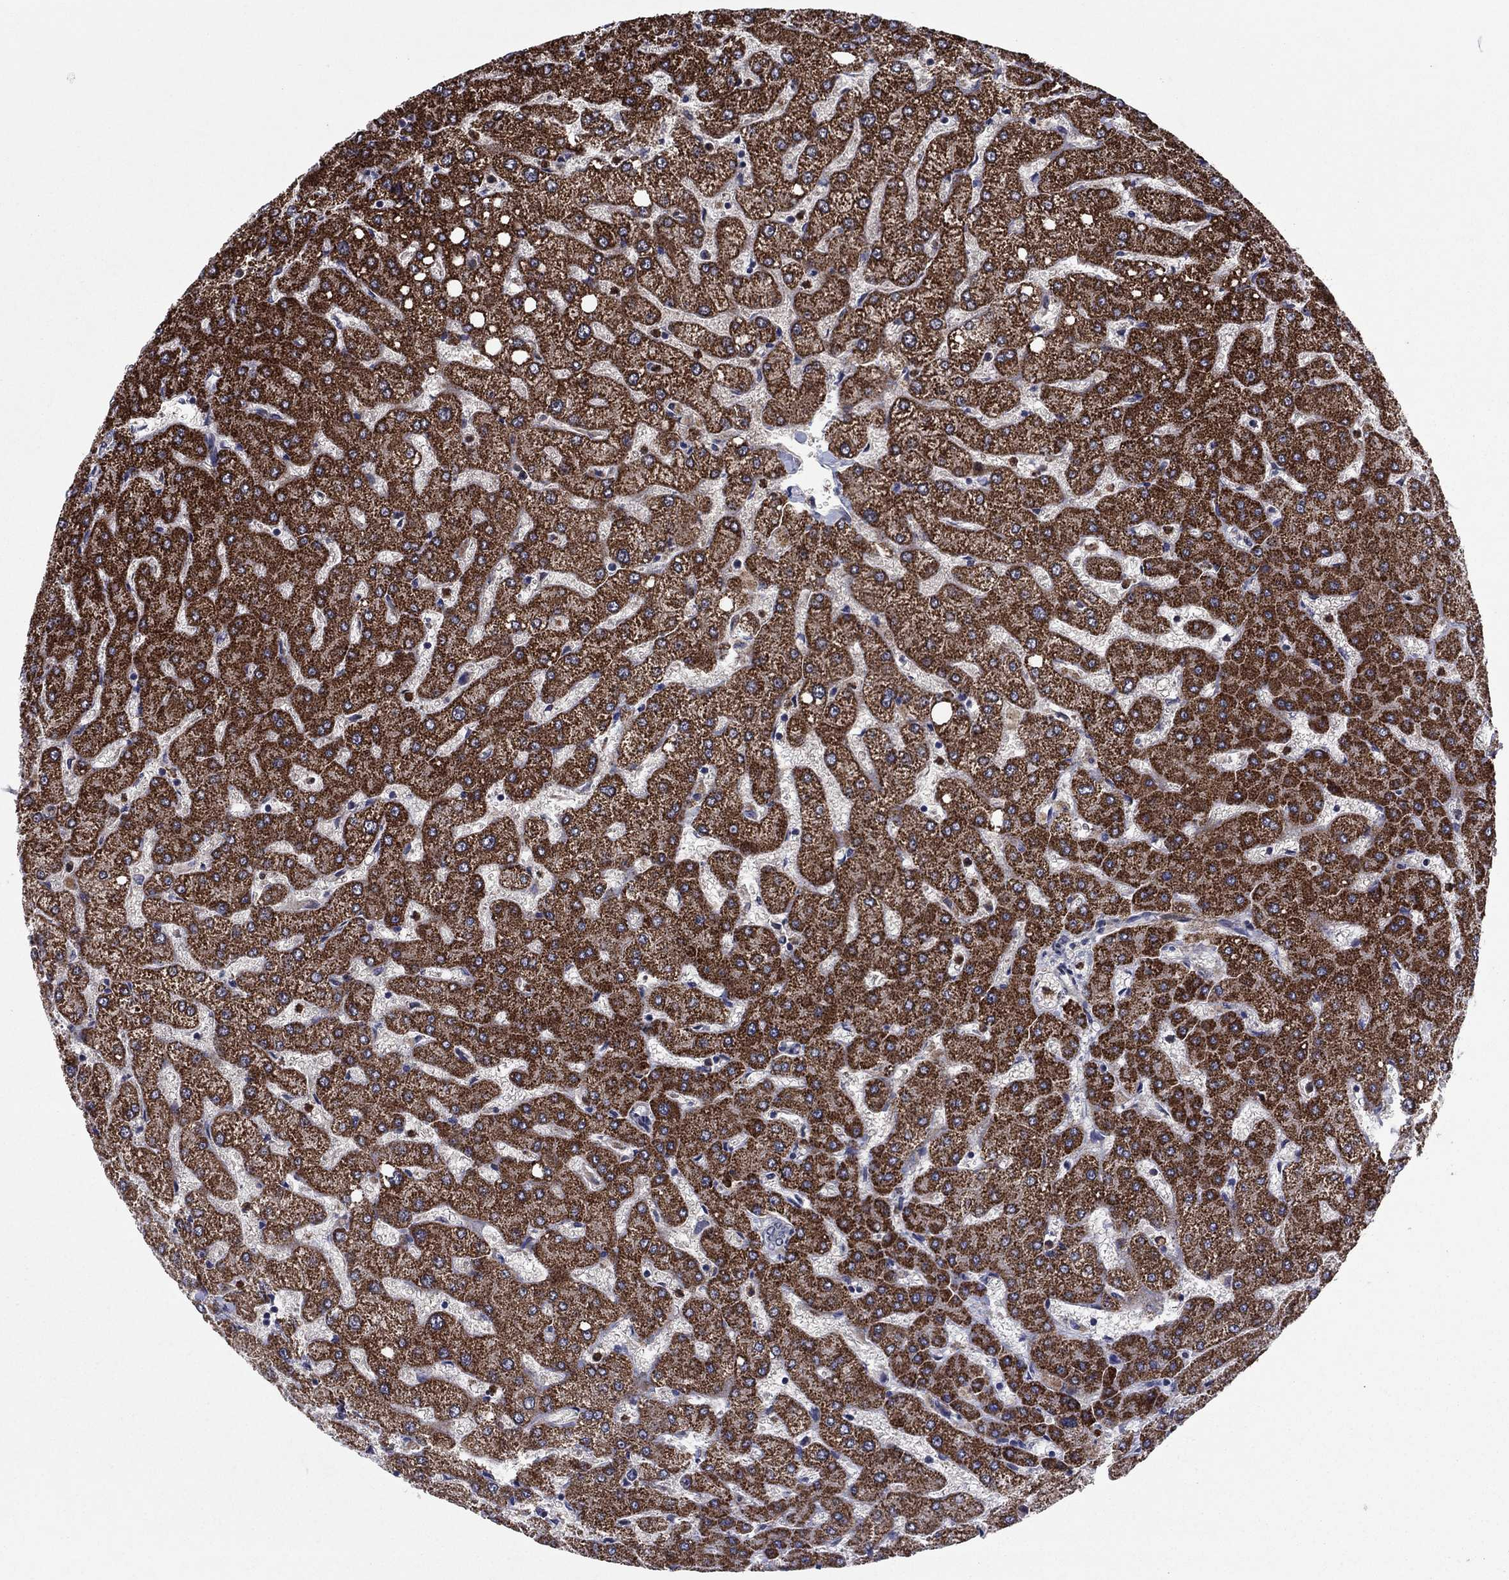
{"staining": {"intensity": "negative", "quantity": "none", "location": "none"}, "tissue": "liver", "cell_type": "Cholangiocytes", "image_type": "normal", "snomed": [{"axis": "morphology", "description": "Normal tissue, NOS"}, {"axis": "topography", "description": "Liver"}], "caption": "High power microscopy image of an immunohistochemistry histopathology image of benign liver, revealing no significant positivity in cholangiocytes. (DAB immunohistochemistry visualized using brightfield microscopy, high magnification).", "gene": "MSRB1", "patient": {"sex": "female", "age": 54}}